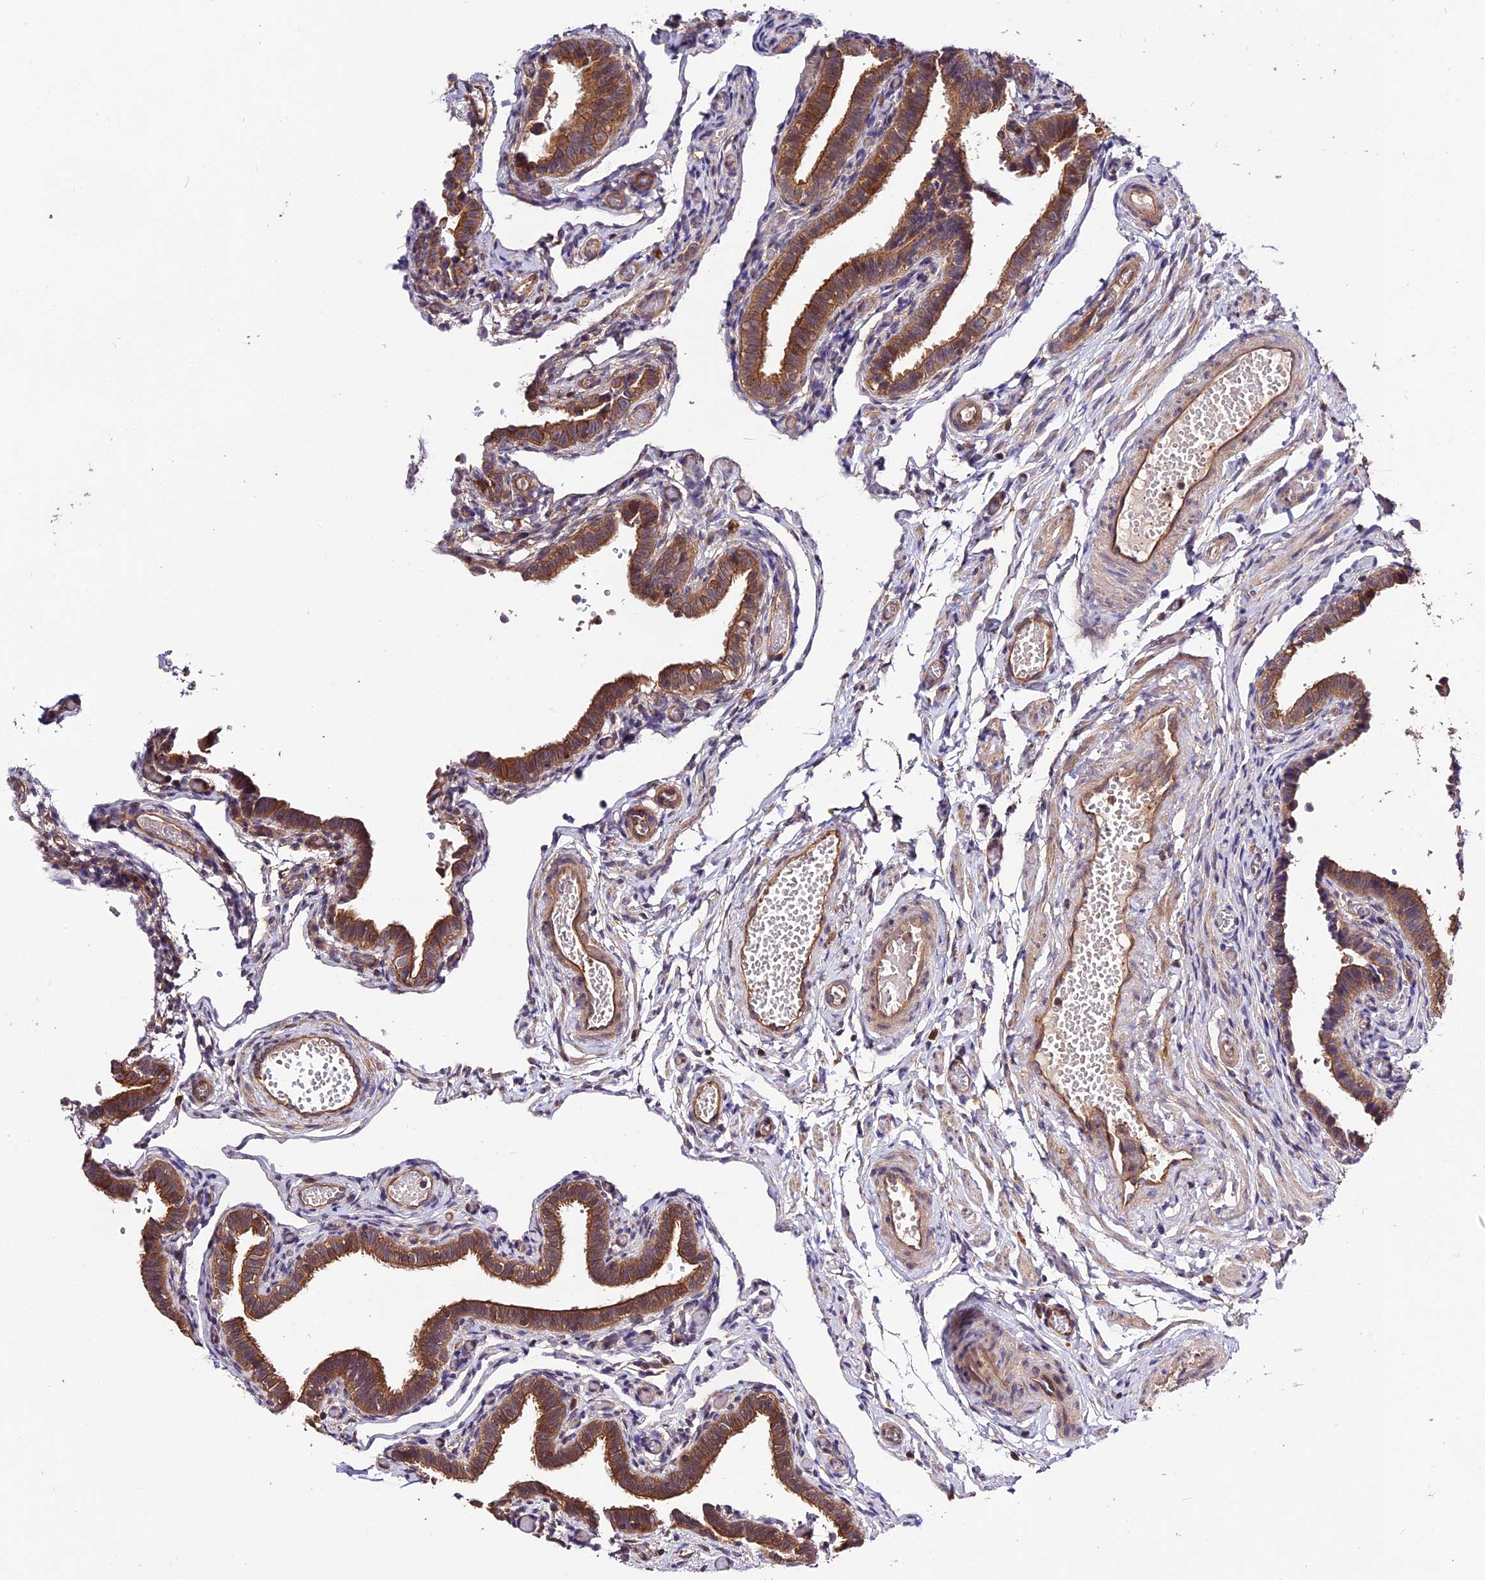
{"staining": {"intensity": "strong", "quantity": ">75%", "location": "cytoplasmic/membranous"}, "tissue": "fallopian tube", "cell_type": "Glandular cells", "image_type": "normal", "snomed": [{"axis": "morphology", "description": "Normal tissue, NOS"}, {"axis": "topography", "description": "Fallopian tube"}], "caption": "Benign fallopian tube was stained to show a protein in brown. There is high levels of strong cytoplasmic/membranous staining in approximately >75% of glandular cells. Nuclei are stained in blue.", "gene": "CES3", "patient": {"sex": "female", "age": 36}}